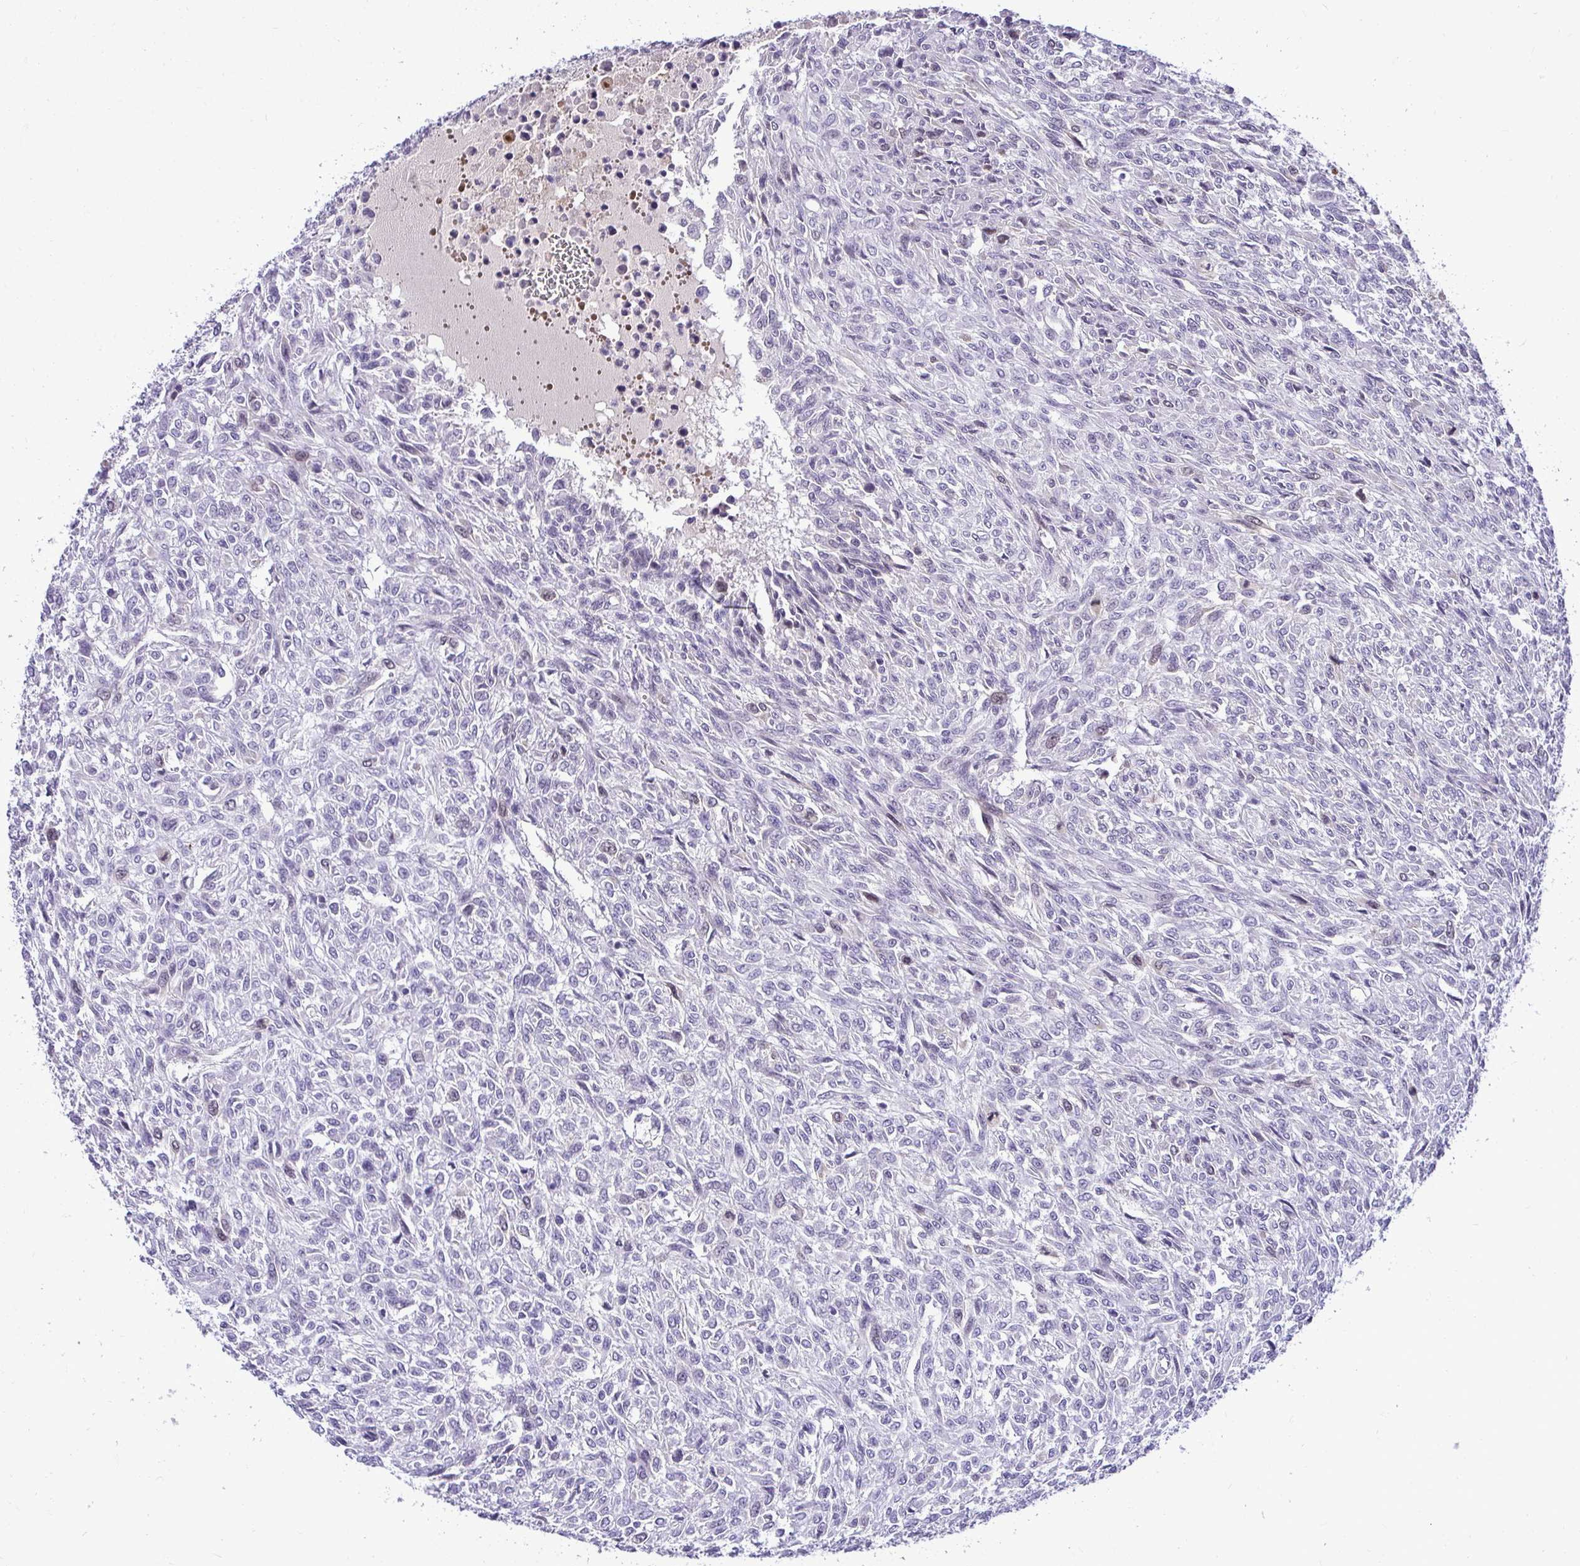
{"staining": {"intensity": "weak", "quantity": "<25%", "location": "nuclear"}, "tissue": "renal cancer", "cell_type": "Tumor cells", "image_type": "cancer", "snomed": [{"axis": "morphology", "description": "Adenocarcinoma, NOS"}, {"axis": "topography", "description": "Kidney"}], "caption": "Tumor cells are negative for brown protein staining in renal cancer.", "gene": "CDC20", "patient": {"sex": "male", "age": 58}}